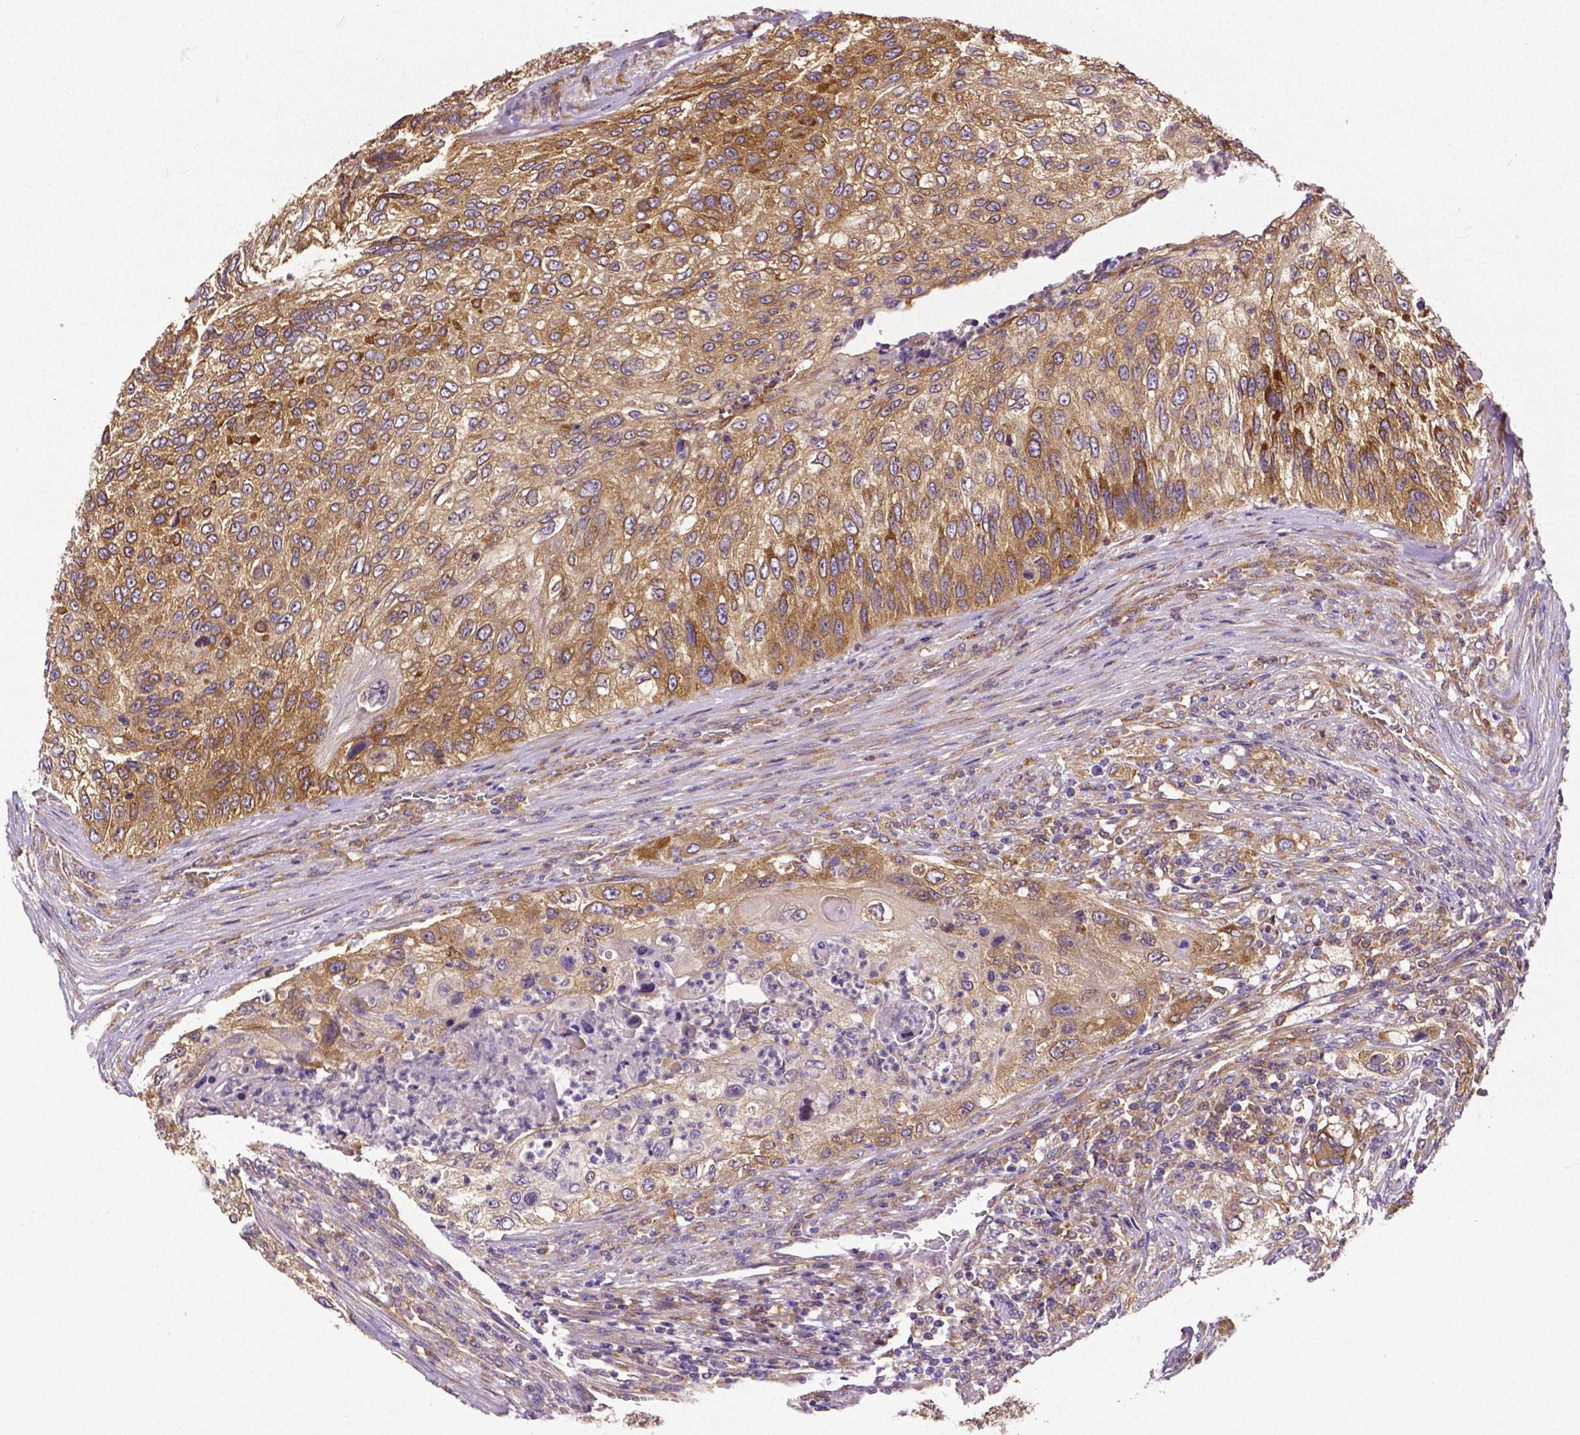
{"staining": {"intensity": "moderate", "quantity": ">75%", "location": "cytoplasmic/membranous"}, "tissue": "urothelial cancer", "cell_type": "Tumor cells", "image_type": "cancer", "snomed": [{"axis": "morphology", "description": "Urothelial carcinoma, High grade"}, {"axis": "topography", "description": "Urinary bladder"}], "caption": "Approximately >75% of tumor cells in human high-grade urothelial carcinoma display moderate cytoplasmic/membranous protein staining as visualized by brown immunohistochemical staining.", "gene": "DICER1", "patient": {"sex": "female", "age": 60}}